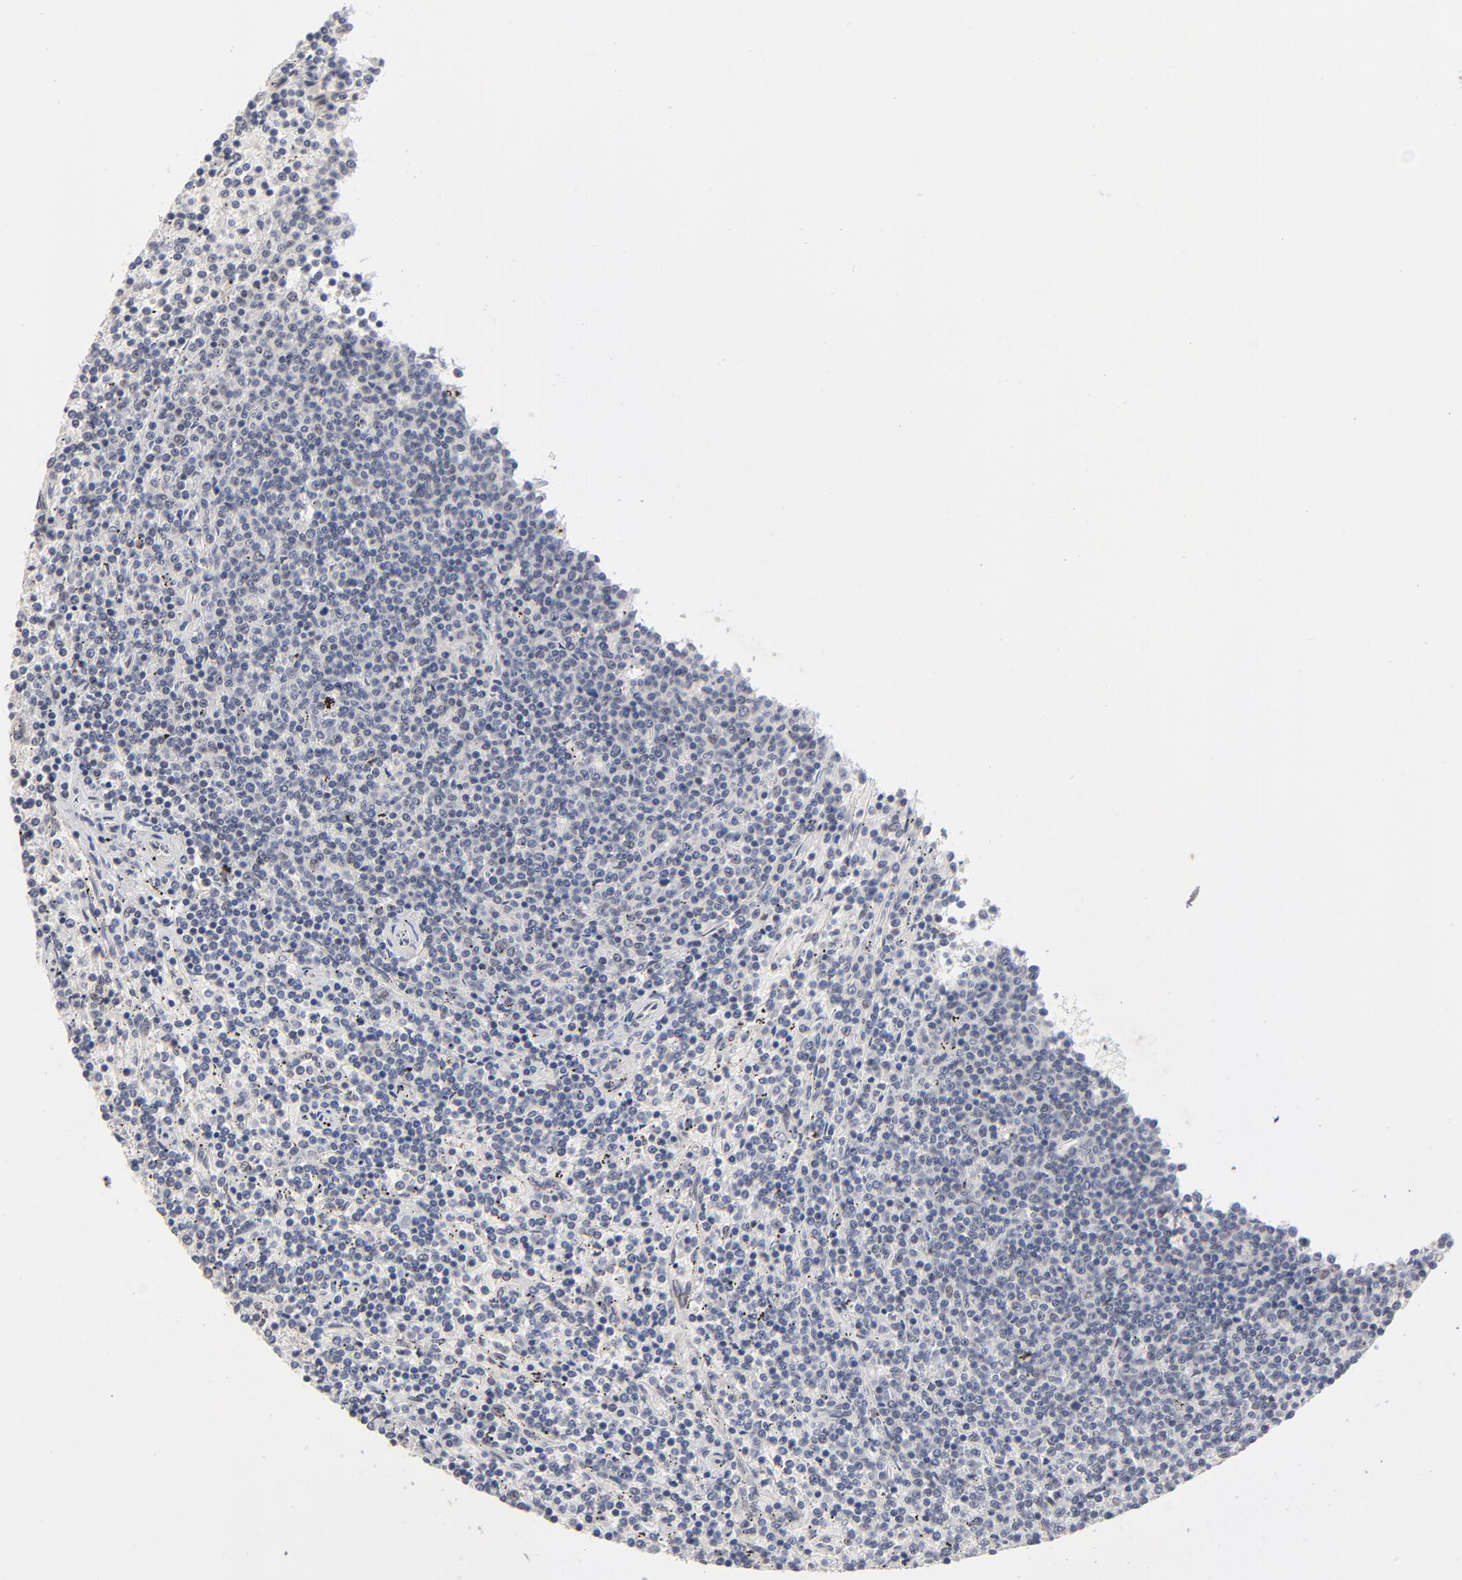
{"staining": {"intensity": "negative", "quantity": "none", "location": "none"}, "tissue": "lymphoma", "cell_type": "Tumor cells", "image_type": "cancer", "snomed": [{"axis": "morphology", "description": "Malignant lymphoma, non-Hodgkin's type, Low grade"}, {"axis": "topography", "description": "Spleen"}], "caption": "Protein analysis of malignant lymphoma, non-Hodgkin's type (low-grade) exhibits no significant staining in tumor cells.", "gene": "MBIP", "patient": {"sex": "female", "age": 50}}